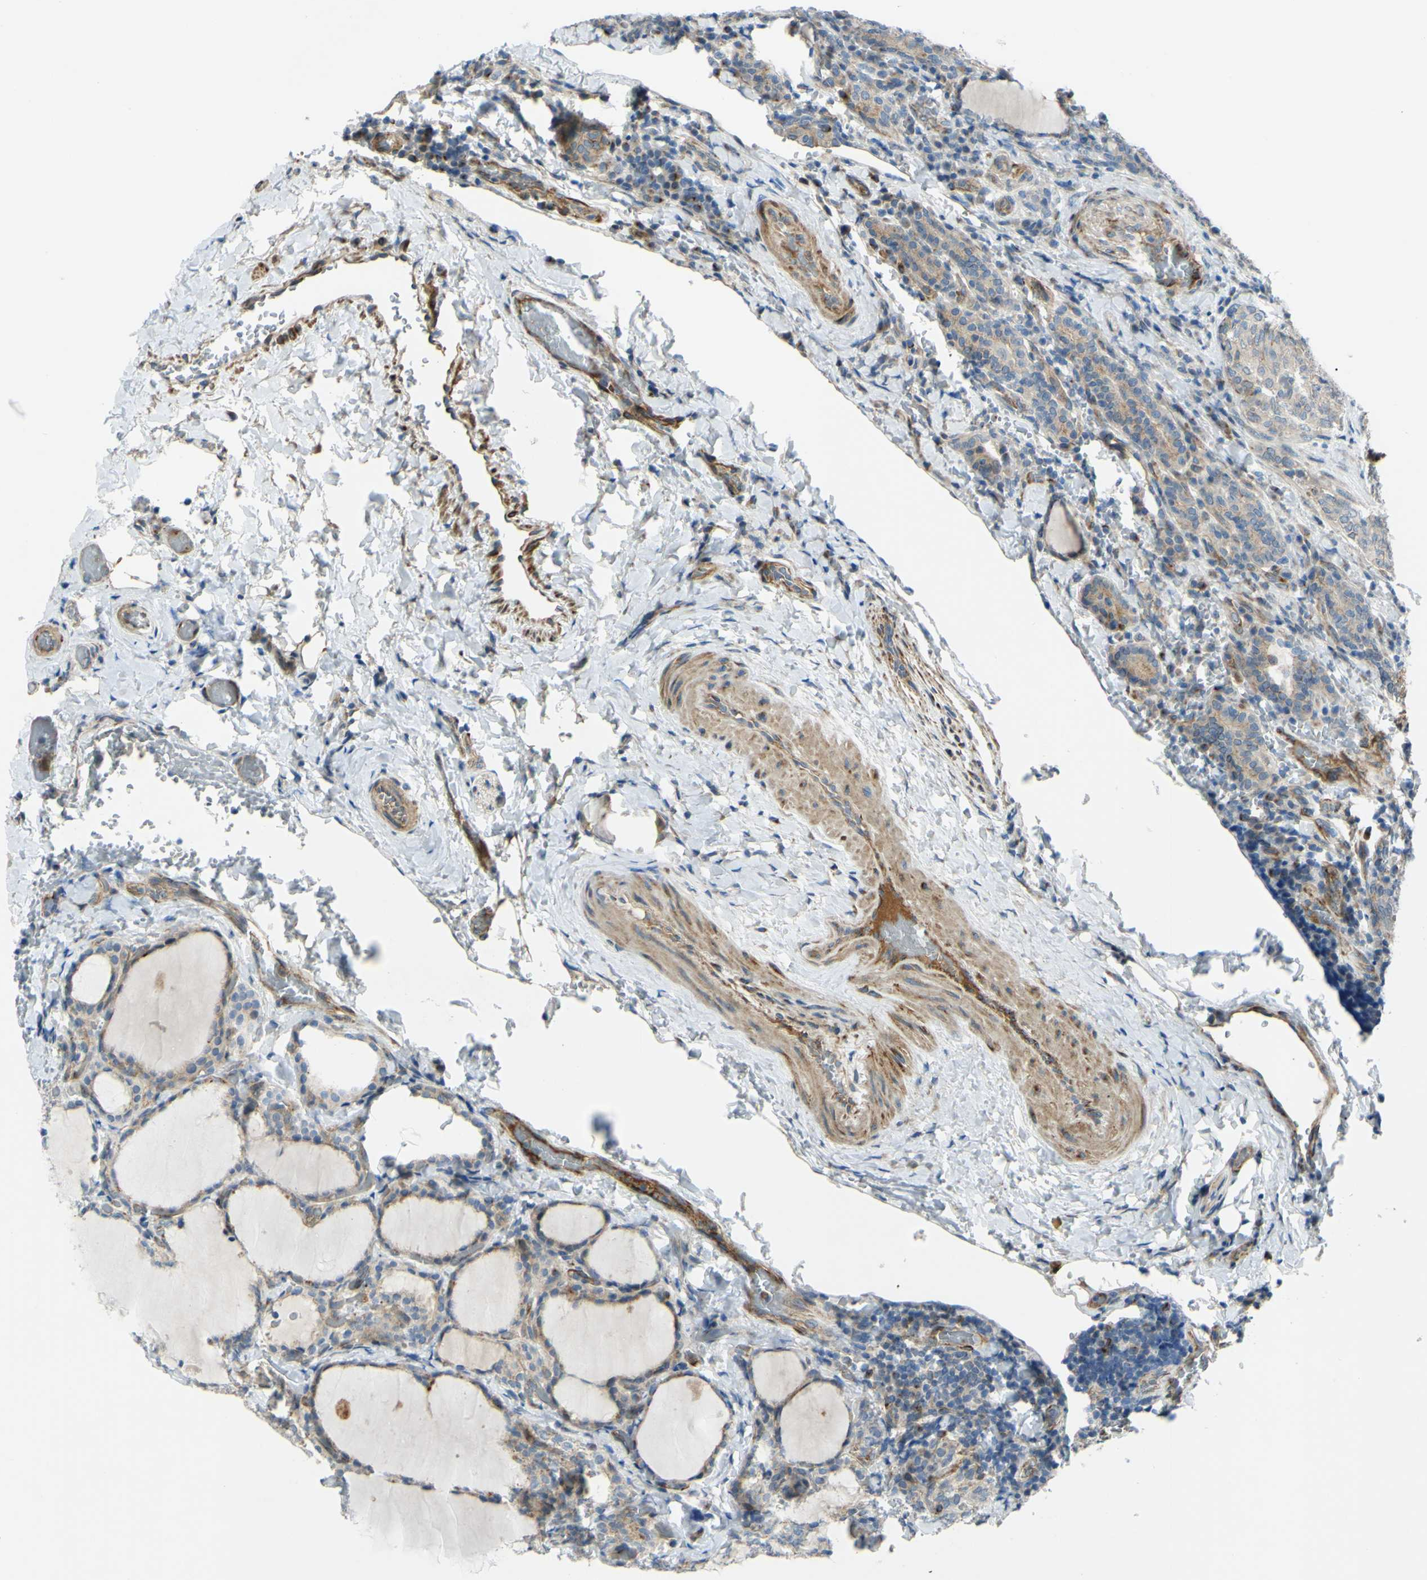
{"staining": {"intensity": "weak", "quantity": ">75%", "location": "cytoplasmic/membranous"}, "tissue": "thyroid cancer", "cell_type": "Tumor cells", "image_type": "cancer", "snomed": [{"axis": "morphology", "description": "Normal tissue, NOS"}, {"axis": "morphology", "description": "Papillary adenocarcinoma, NOS"}, {"axis": "topography", "description": "Thyroid gland"}], "caption": "A brown stain shows weak cytoplasmic/membranous expression of a protein in human papillary adenocarcinoma (thyroid) tumor cells.", "gene": "ARHGAP1", "patient": {"sex": "female", "age": 30}}